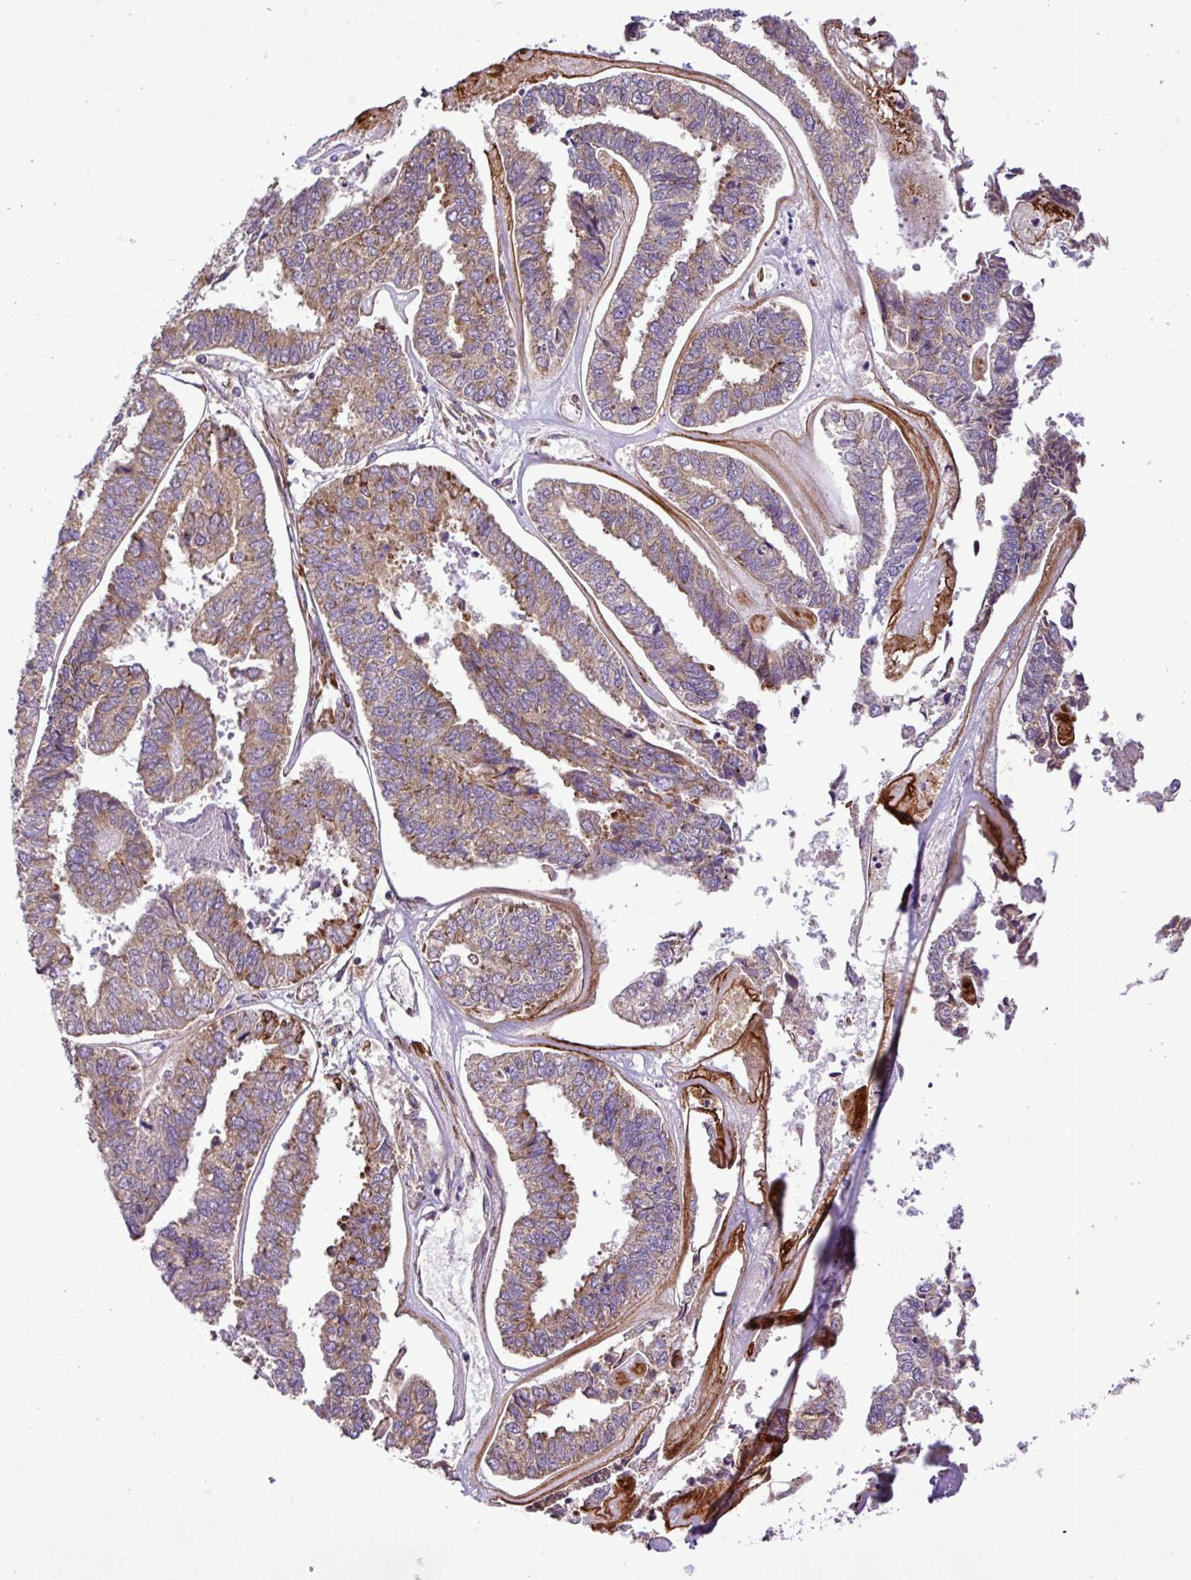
{"staining": {"intensity": "moderate", "quantity": ">75%", "location": "cytoplasmic/membranous"}, "tissue": "endometrial cancer", "cell_type": "Tumor cells", "image_type": "cancer", "snomed": [{"axis": "morphology", "description": "Adenocarcinoma, NOS"}, {"axis": "topography", "description": "Endometrium"}], "caption": "Immunohistochemical staining of endometrial cancer (adenocarcinoma) shows medium levels of moderate cytoplasmic/membranous protein staining in about >75% of tumor cells.", "gene": "RPL13", "patient": {"sex": "female", "age": 73}}